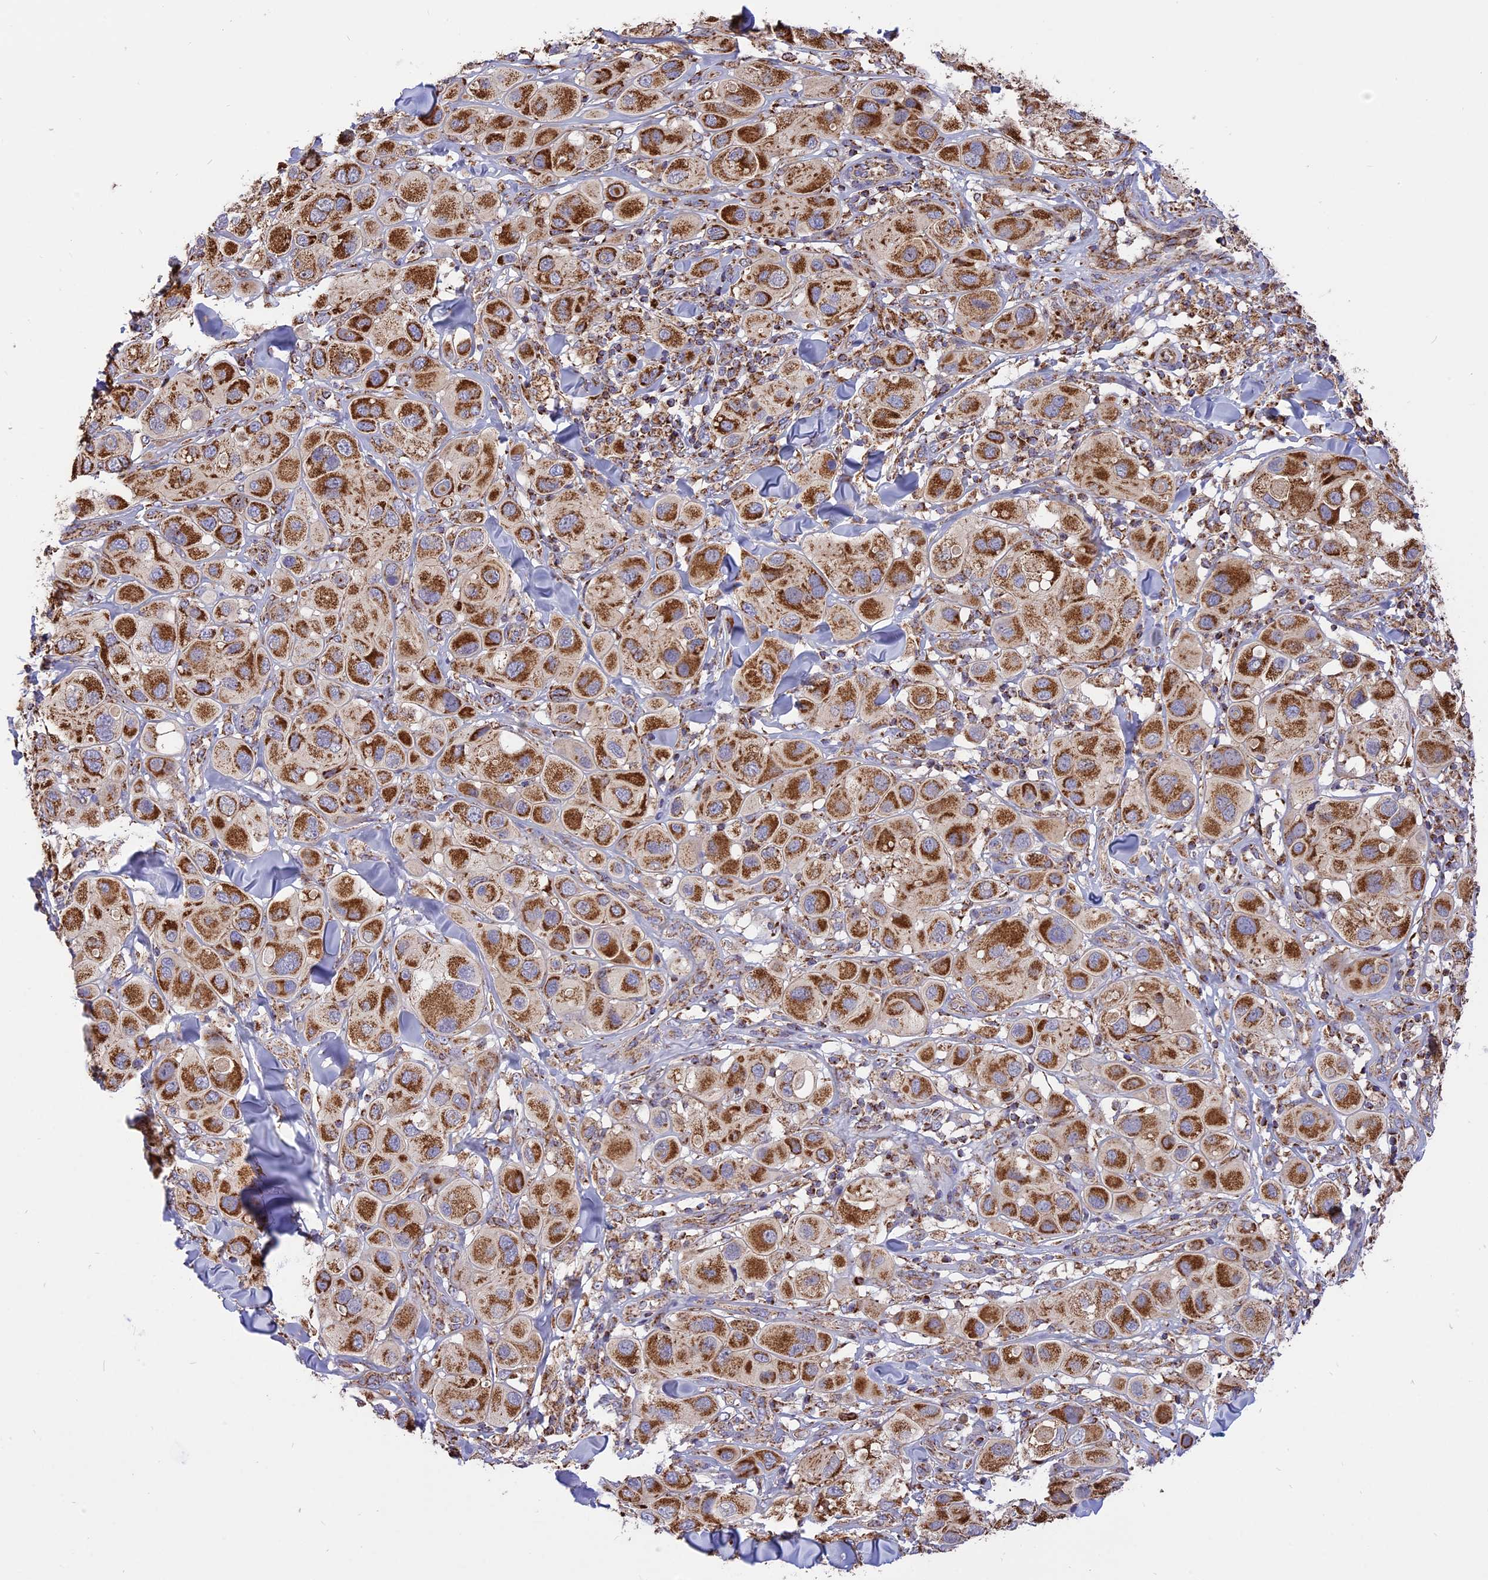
{"staining": {"intensity": "strong", "quantity": ">75%", "location": "cytoplasmic/membranous"}, "tissue": "melanoma", "cell_type": "Tumor cells", "image_type": "cancer", "snomed": [{"axis": "morphology", "description": "Malignant melanoma, Metastatic site"}, {"axis": "topography", "description": "Skin"}], "caption": "IHC of melanoma demonstrates high levels of strong cytoplasmic/membranous positivity in about >75% of tumor cells. (Brightfield microscopy of DAB IHC at high magnification).", "gene": "TTC4", "patient": {"sex": "male", "age": 41}}